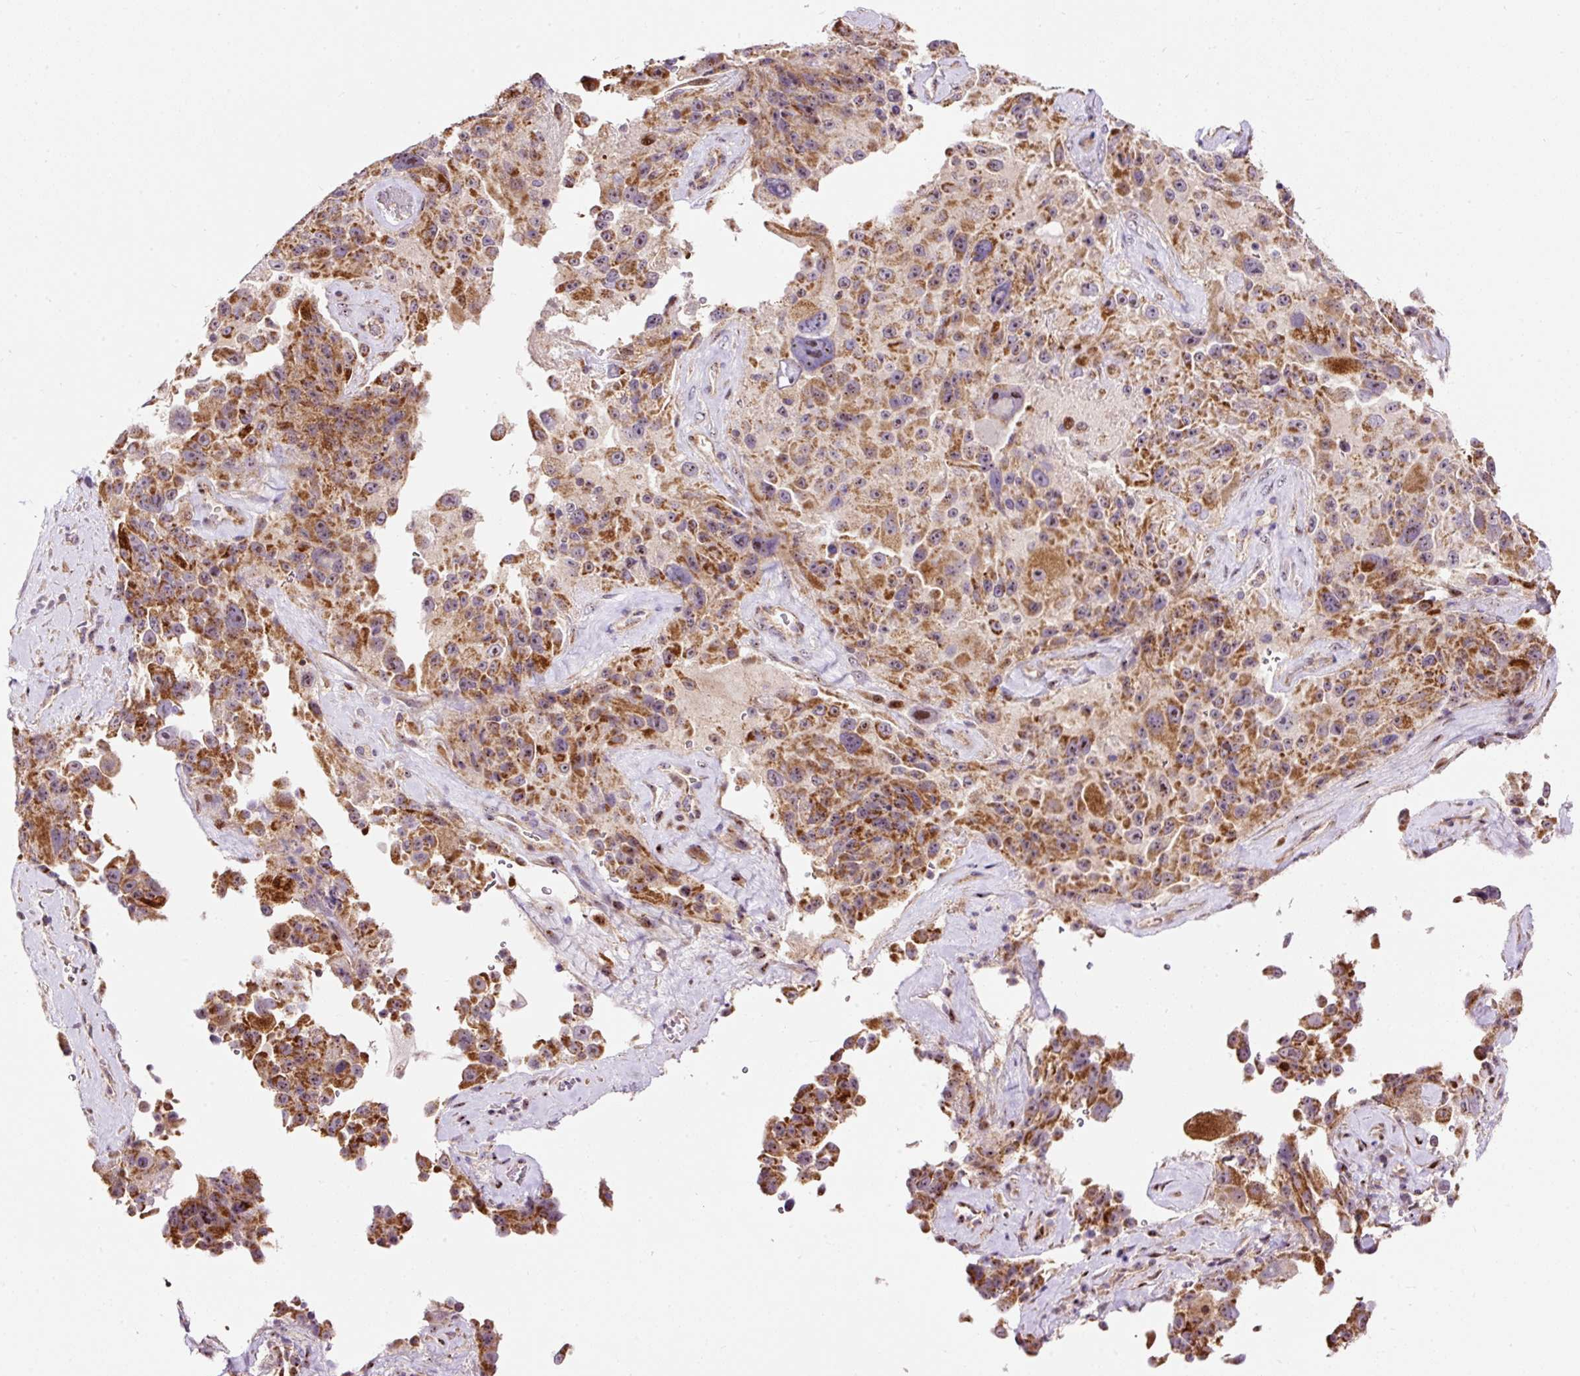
{"staining": {"intensity": "moderate", "quantity": ">75%", "location": "cytoplasmic/membranous"}, "tissue": "melanoma", "cell_type": "Tumor cells", "image_type": "cancer", "snomed": [{"axis": "morphology", "description": "Malignant melanoma, Metastatic site"}, {"axis": "topography", "description": "Lymph node"}], "caption": "DAB immunohistochemical staining of human melanoma exhibits moderate cytoplasmic/membranous protein staining in about >75% of tumor cells. The staining was performed using DAB (3,3'-diaminobenzidine), with brown indicating positive protein expression. Nuclei are stained blue with hematoxylin.", "gene": "BOLA3", "patient": {"sex": "male", "age": 62}}